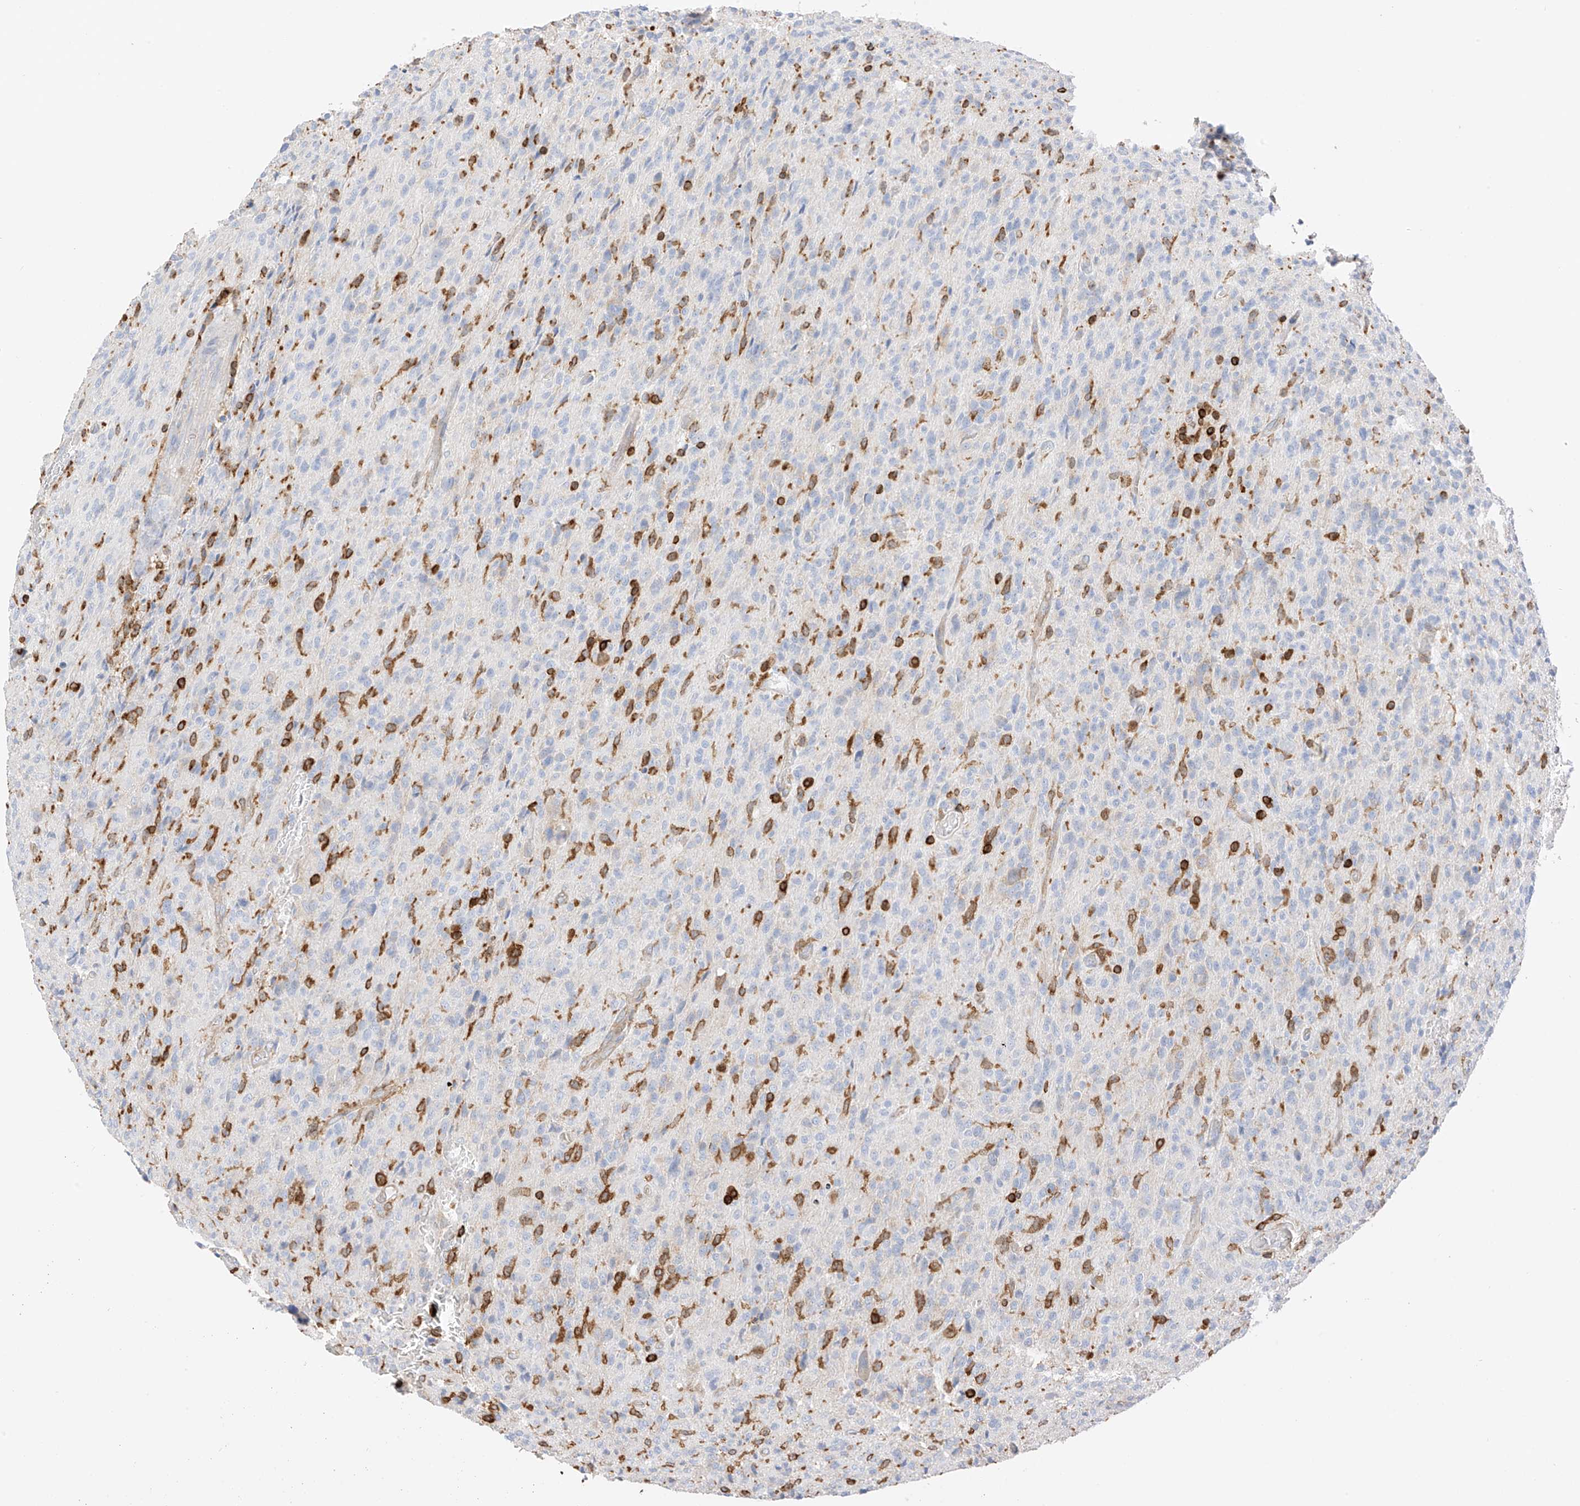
{"staining": {"intensity": "negative", "quantity": "none", "location": "none"}, "tissue": "glioma", "cell_type": "Tumor cells", "image_type": "cancer", "snomed": [{"axis": "morphology", "description": "Glioma, malignant, High grade"}, {"axis": "topography", "description": "Brain"}], "caption": "Tumor cells are negative for protein expression in human malignant glioma (high-grade). (Stains: DAB immunohistochemistry (IHC) with hematoxylin counter stain, Microscopy: brightfield microscopy at high magnification).", "gene": "ARHGAP25", "patient": {"sex": "female", "age": 57}}